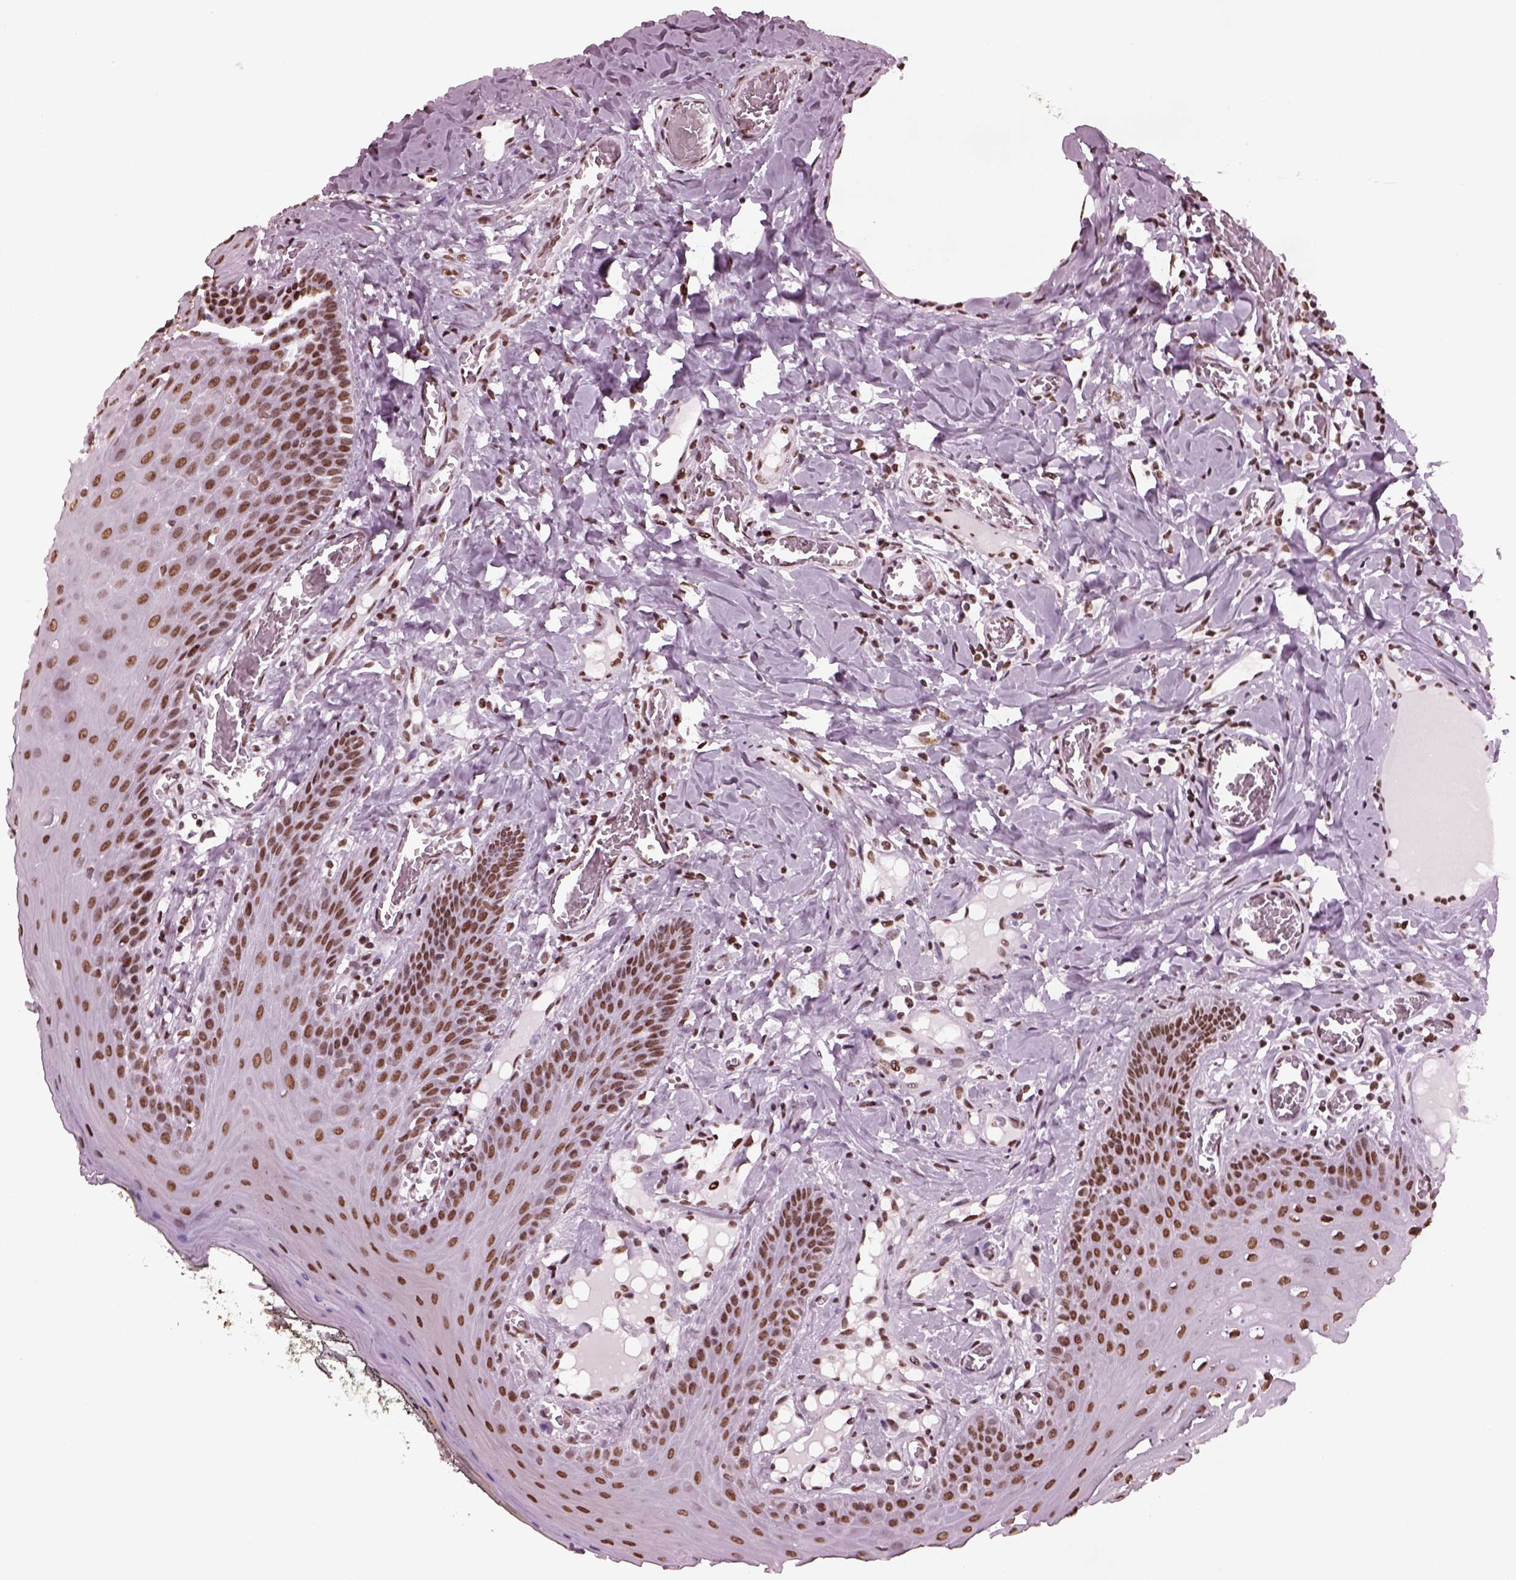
{"staining": {"intensity": "moderate", "quantity": ">75%", "location": "nuclear"}, "tissue": "oral mucosa", "cell_type": "Squamous epithelial cells", "image_type": "normal", "snomed": [{"axis": "morphology", "description": "Normal tissue, NOS"}, {"axis": "topography", "description": "Oral tissue"}], "caption": "Immunohistochemical staining of unremarkable human oral mucosa reveals moderate nuclear protein positivity in about >75% of squamous epithelial cells. (DAB (3,3'-diaminobenzidine) IHC with brightfield microscopy, high magnification).", "gene": "CBFA2T3", "patient": {"sex": "male", "age": 9}}